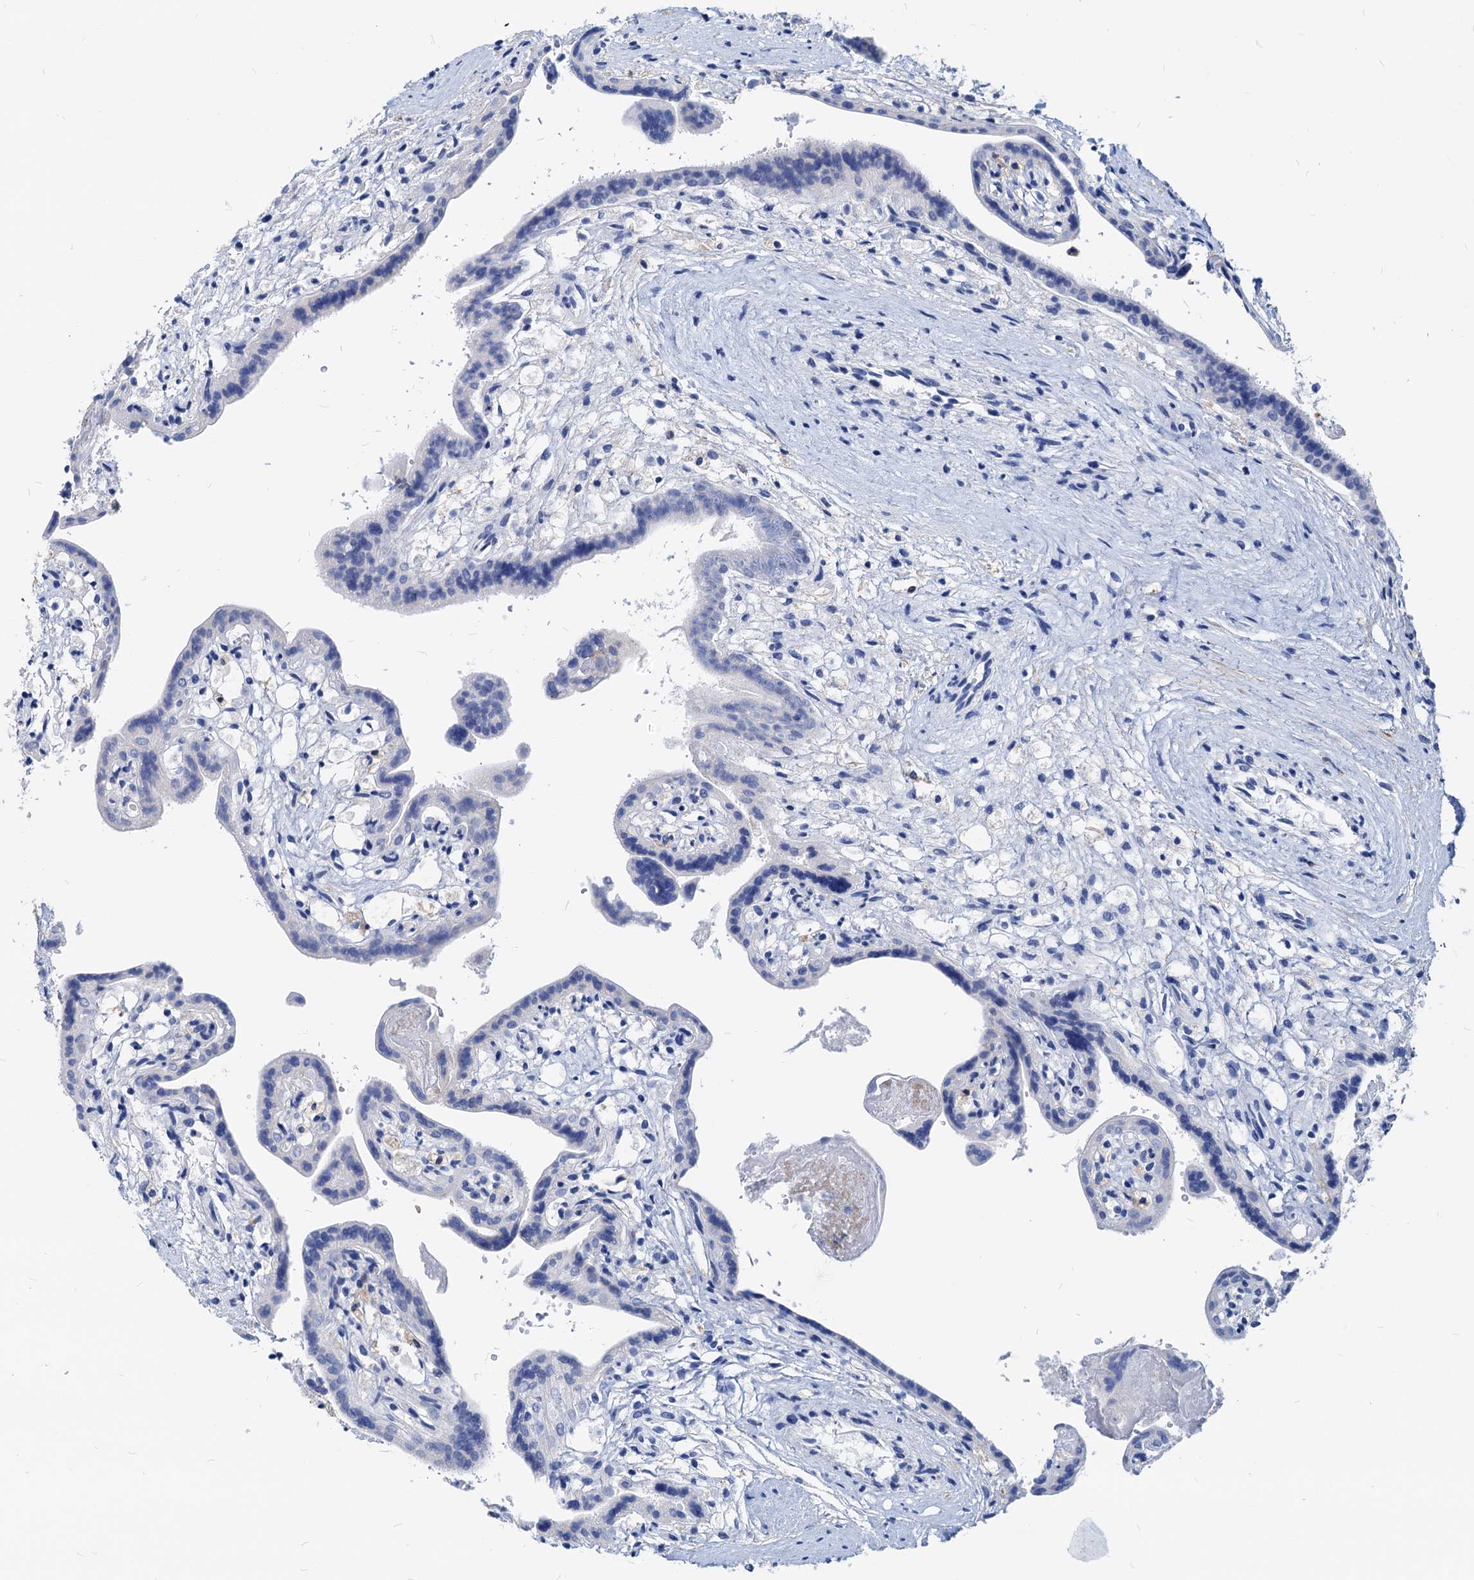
{"staining": {"intensity": "negative", "quantity": "none", "location": "none"}, "tissue": "placenta", "cell_type": "Trophoblastic cells", "image_type": "normal", "snomed": [{"axis": "morphology", "description": "Normal tissue, NOS"}, {"axis": "topography", "description": "Placenta"}], "caption": "Immunohistochemical staining of unremarkable placenta shows no significant staining in trophoblastic cells.", "gene": "LCP2", "patient": {"sex": "female", "age": 37}}